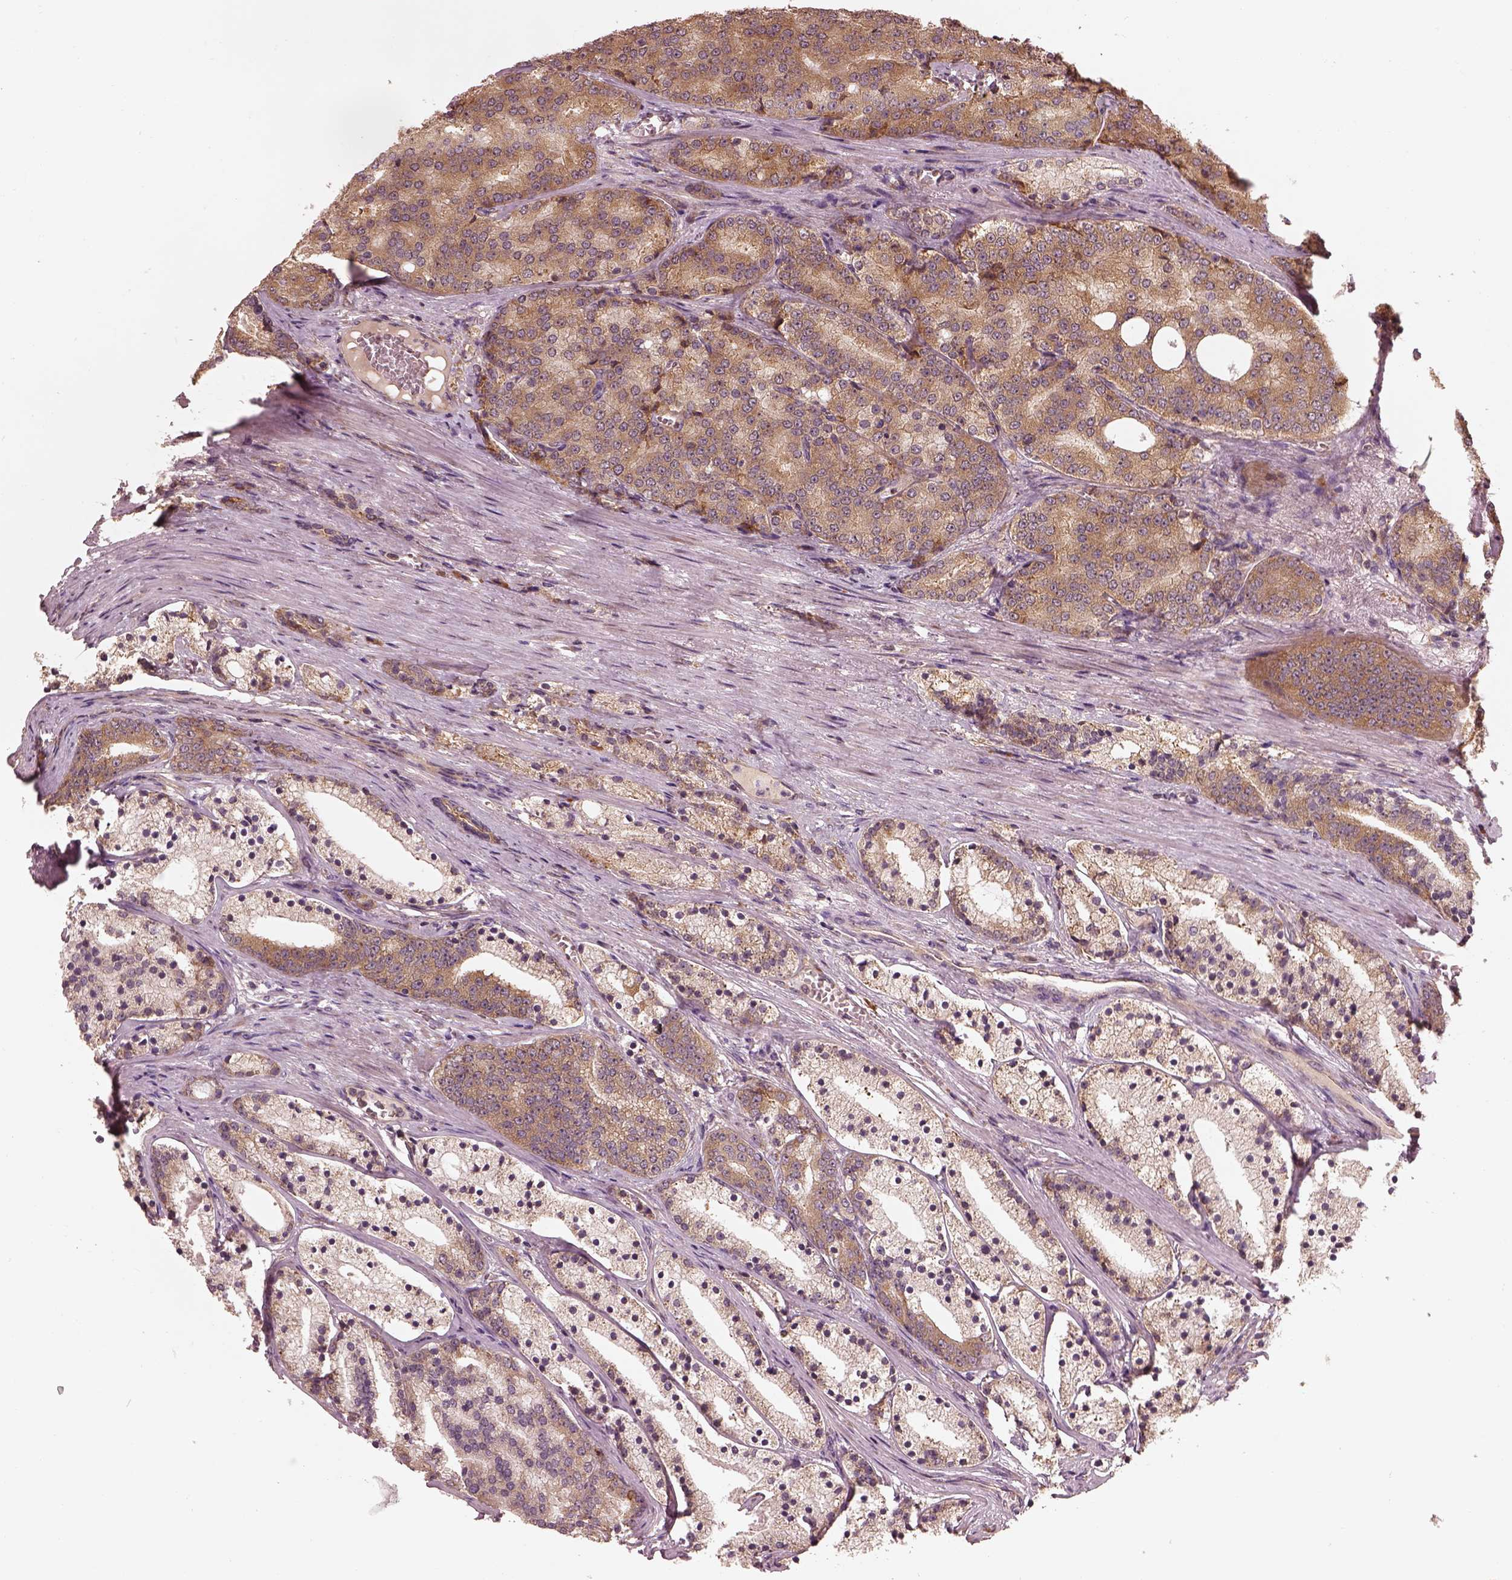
{"staining": {"intensity": "moderate", "quantity": ">75%", "location": "cytoplasmic/membranous"}, "tissue": "prostate cancer", "cell_type": "Tumor cells", "image_type": "cancer", "snomed": [{"axis": "morphology", "description": "Adenocarcinoma, NOS"}, {"axis": "topography", "description": "Prostate"}], "caption": "The photomicrograph displays a brown stain indicating the presence of a protein in the cytoplasmic/membranous of tumor cells in prostate cancer (adenocarcinoma). (Brightfield microscopy of DAB IHC at high magnification).", "gene": "RPS5", "patient": {"sex": "male", "age": 69}}